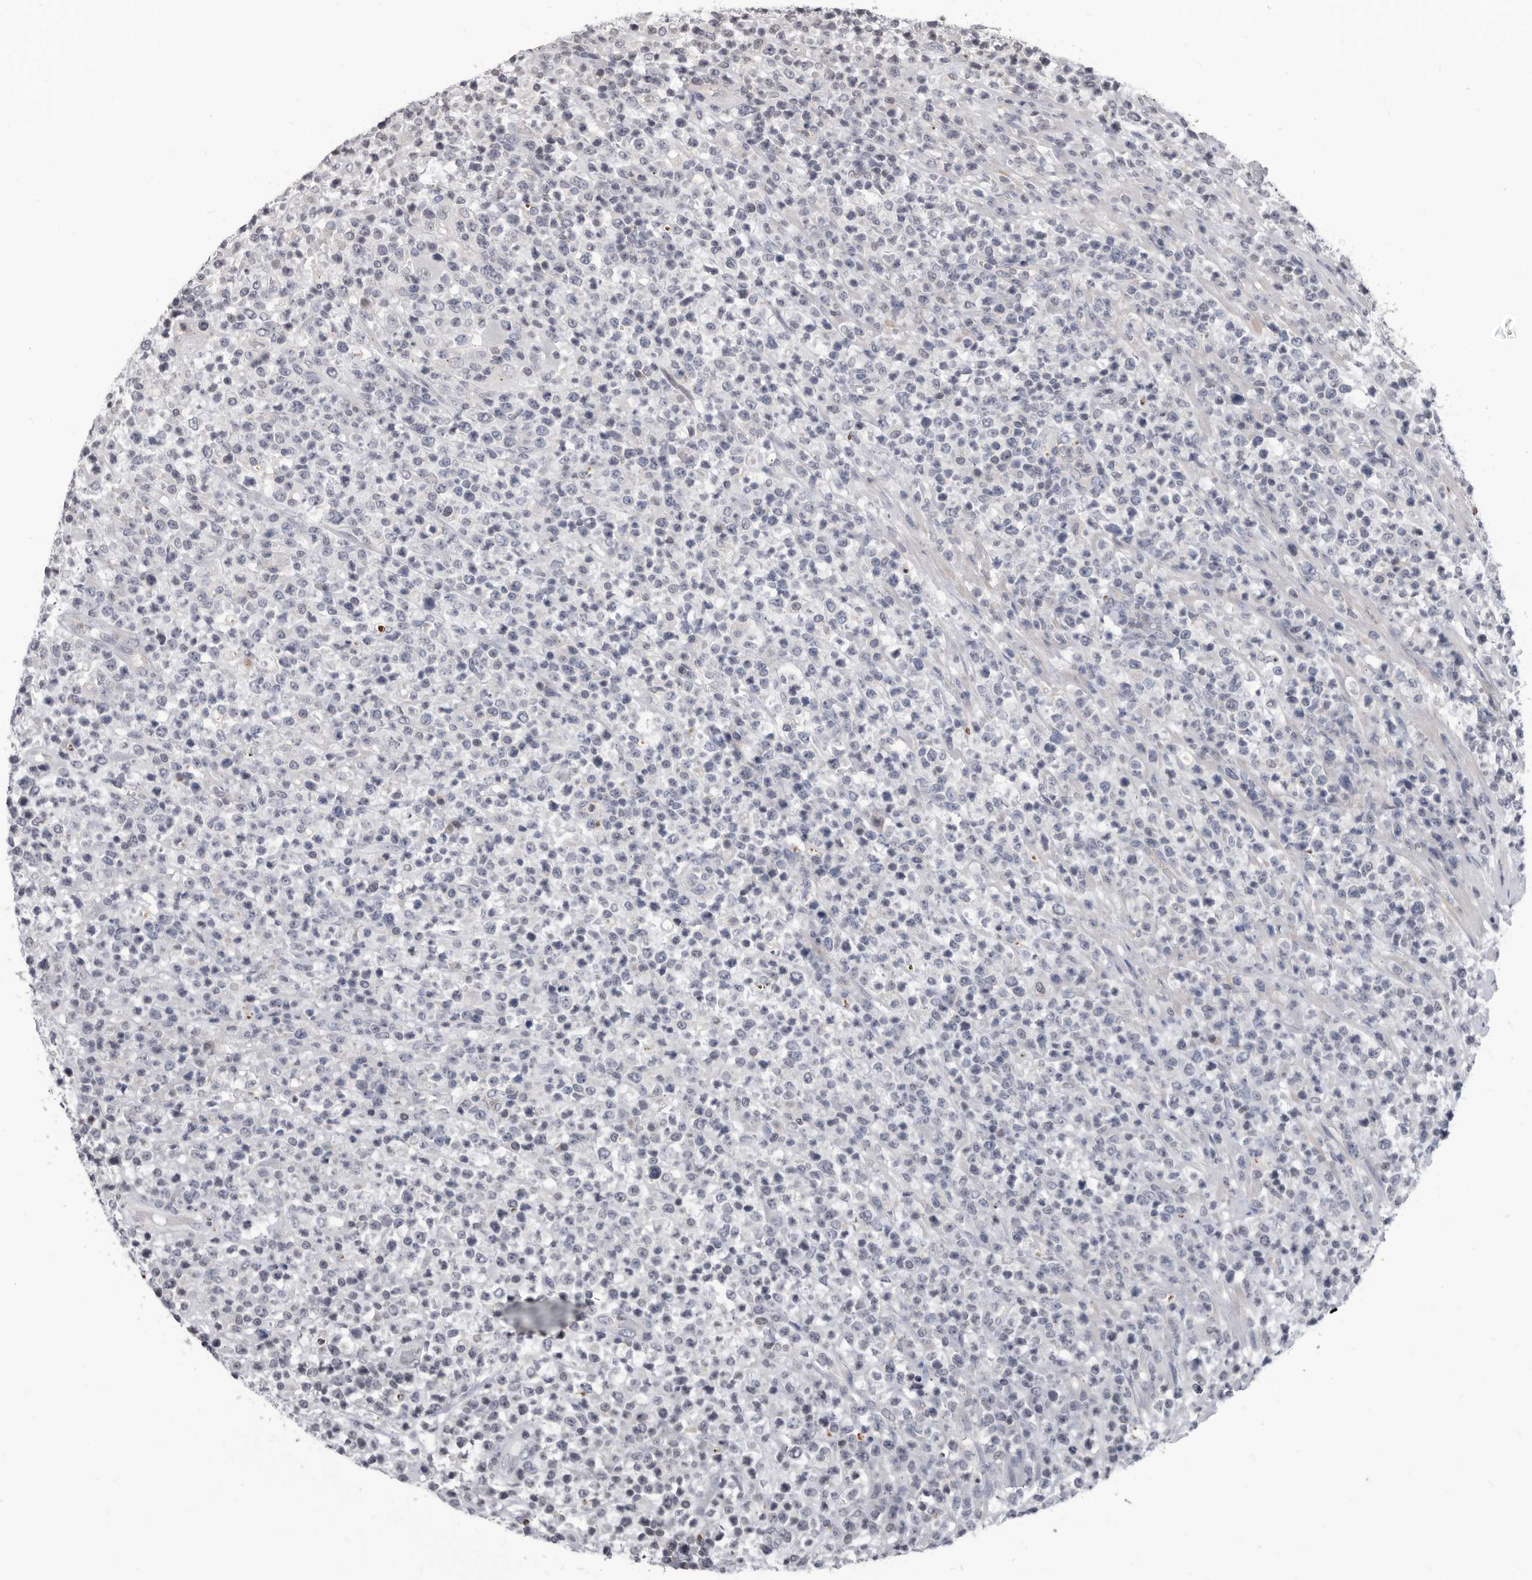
{"staining": {"intensity": "negative", "quantity": "none", "location": "none"}, "tissue": "lymphoma", "cell_type": "Tumor cells", "image_type": "cancer", "snomed": [{"axis": "morphology", "description": "Malignant lymphoma, non-Hodgkin's type, High grade"}, {"axis": "topography", "description": "Colon"}], "caption": "This histopathology image is of malignant lymphoma, non-Hodgkin's type (high-grade) stained with immunohistochemistry (IHC) to label a protein in brown with the nuclei are counter-stained blue. There is no positivity in tumor cells.", "gene": "TSTD1", "patient": {"sex": "female", "age": 53}}